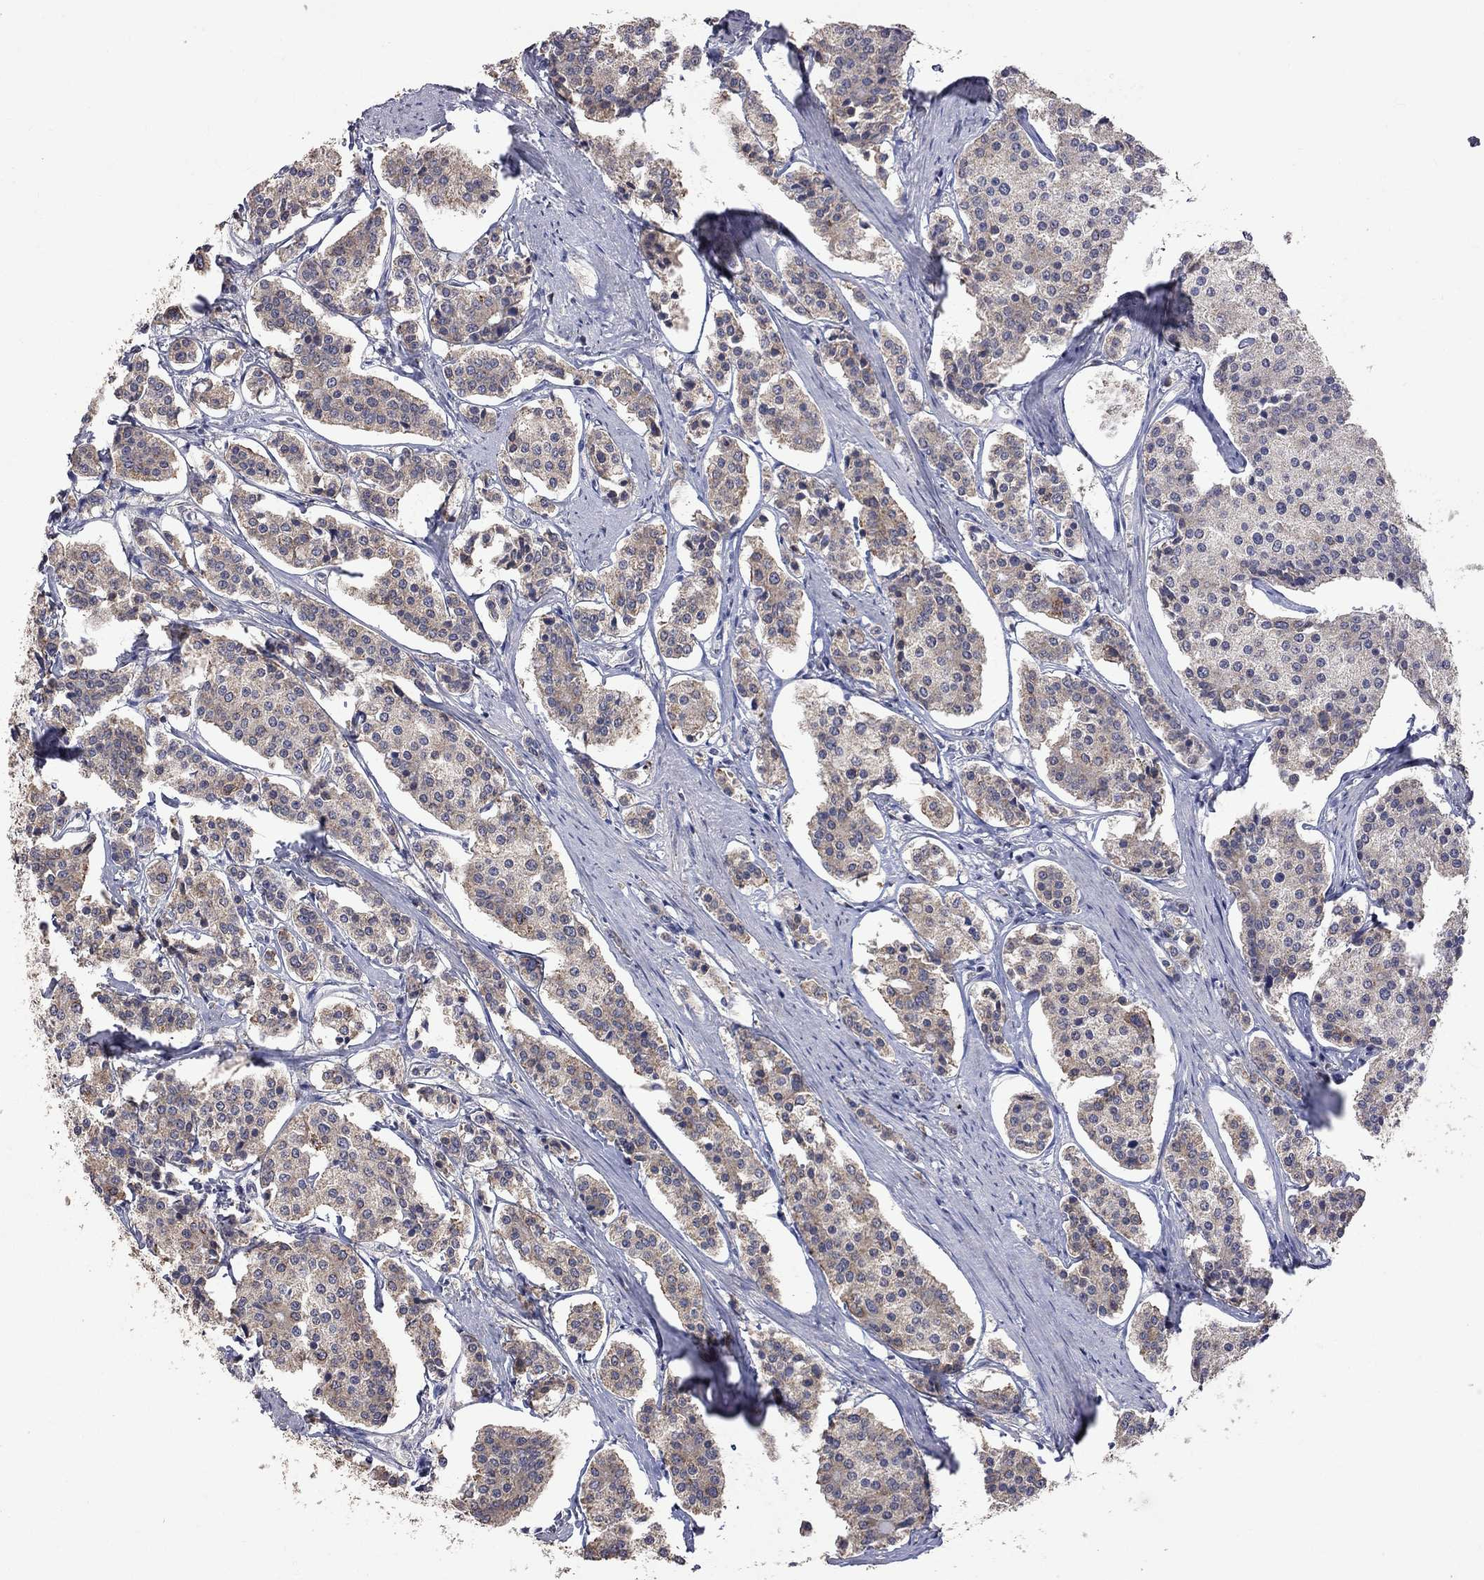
{"staining": {"intensity": "moderate", "quantity": "25%-75%", "location": "cytoplasmic/membranous"}, "tissue": "carcinoid", "cell_type": "Tumor cells", "image_type": "cancer", "snomed": [{"axis": "morphology", "description": "Carcinoid, malignant, NOS"}, {"axis": "topography", "description": "Small intestine"}], "caption": "A high-resolution histopathology image shows immunohistochemistry (IHC) staining of malignant carcinoid, which demonstrates moderate cytoplasmic/membranous positivity in about 25%-75% of tumor cells.", "gene": "HTR6", "patient": {"sex": "female", "age": 65}}